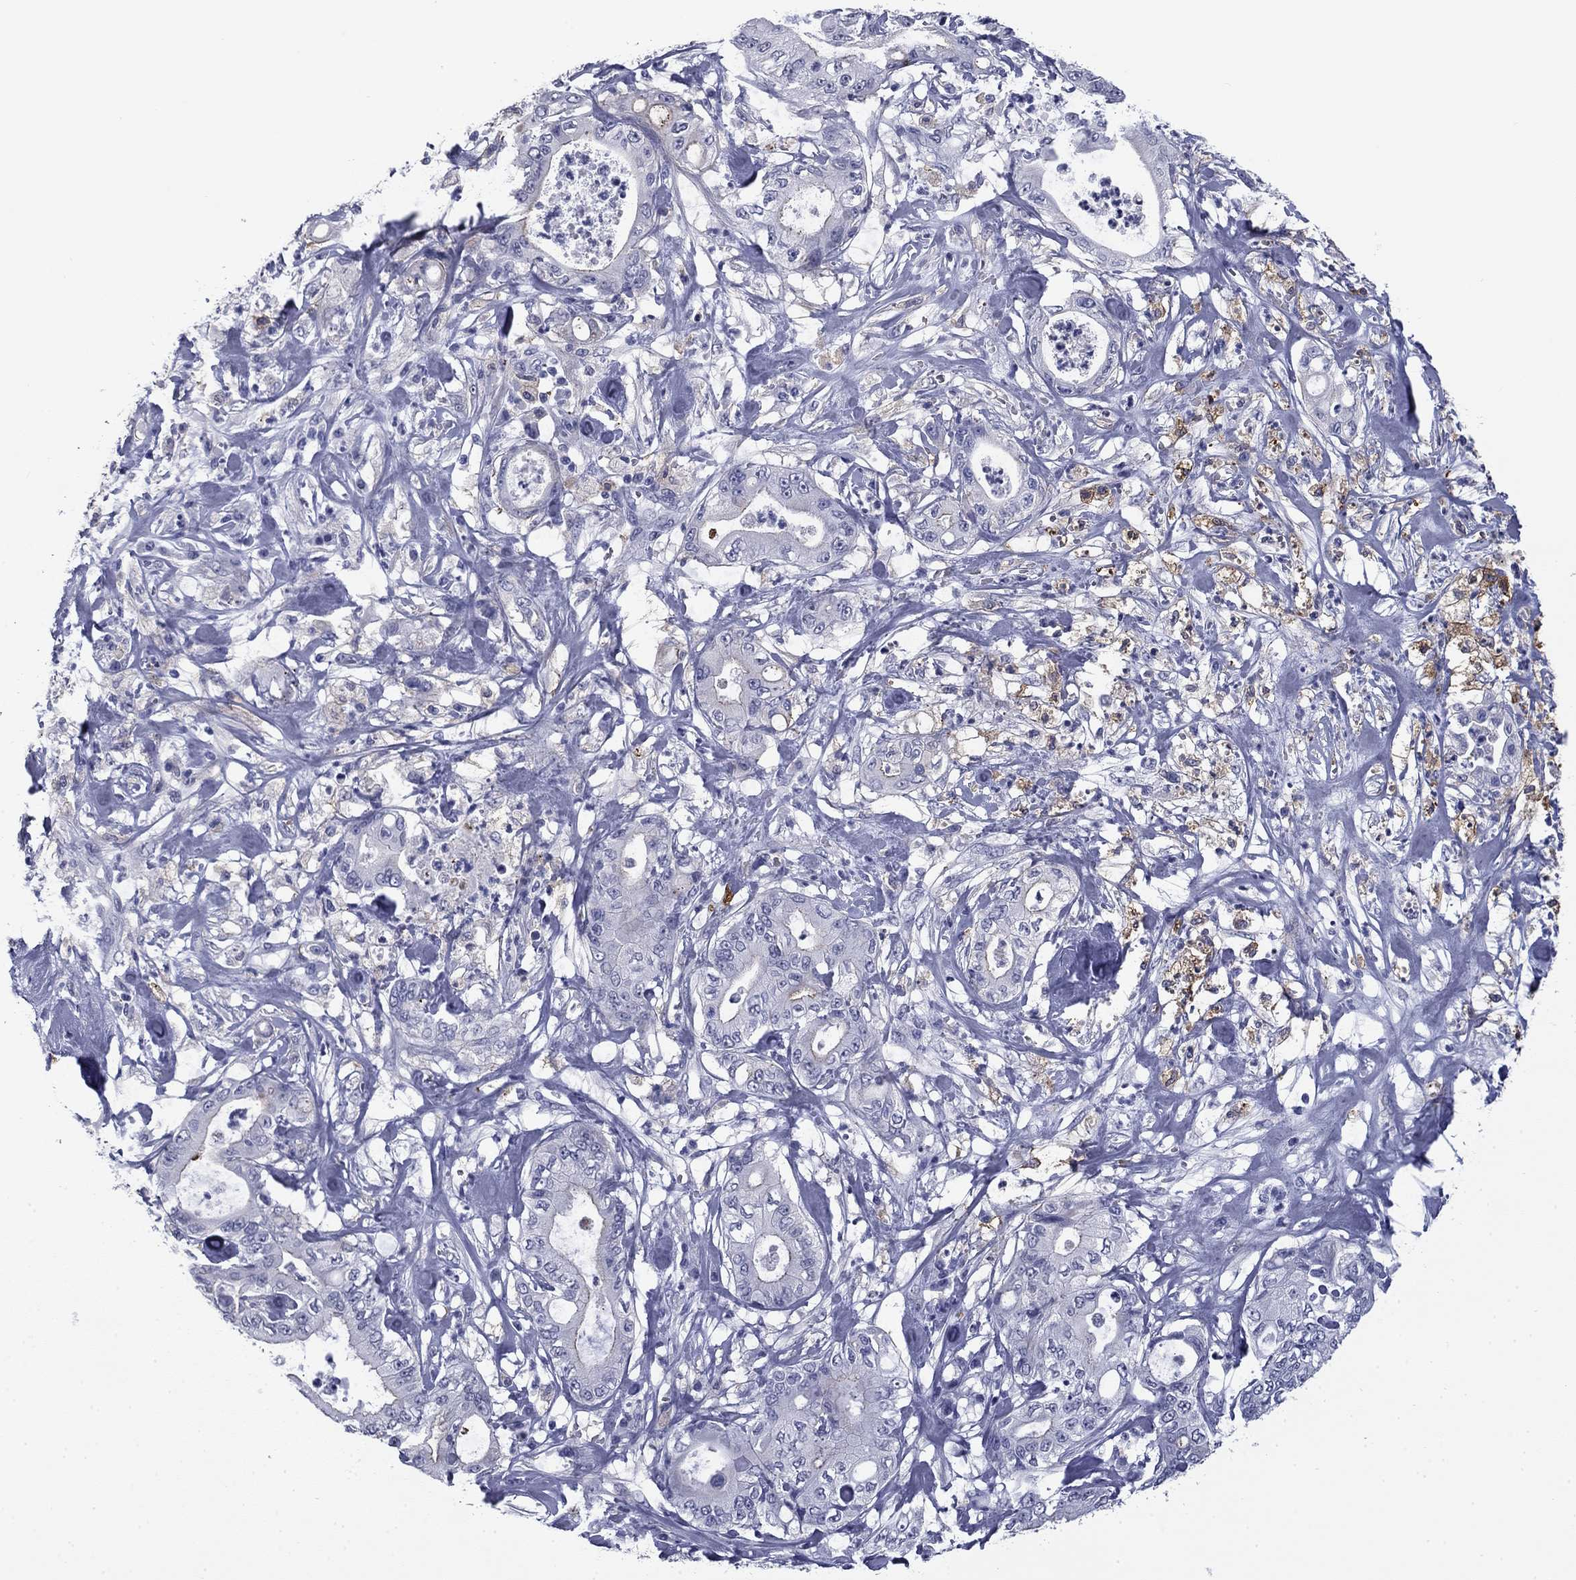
{"staining": {"intensity": "negative", "quantity": "none", "location": "none"}, "tissue": "pancreatic cancer", "cell_type": "Tumor cells", "image_type": "cancer", "snomed": [{"axis": "morphology", "description": "Adenocarcinoma, NOS"}, {"axis": "topography", "description": "Pancreas"}], "caption": "Immunohistochemistry (IHC) image of neoplastic tissue: human pancreatic cancer (adenocarcinoma) stained with DAB (3,3'-diaminobenzidine) displays no significant protein staining in tumor cells.", "gene": "BCL2L14", "patient": {"sex": "male", "age": 71}}